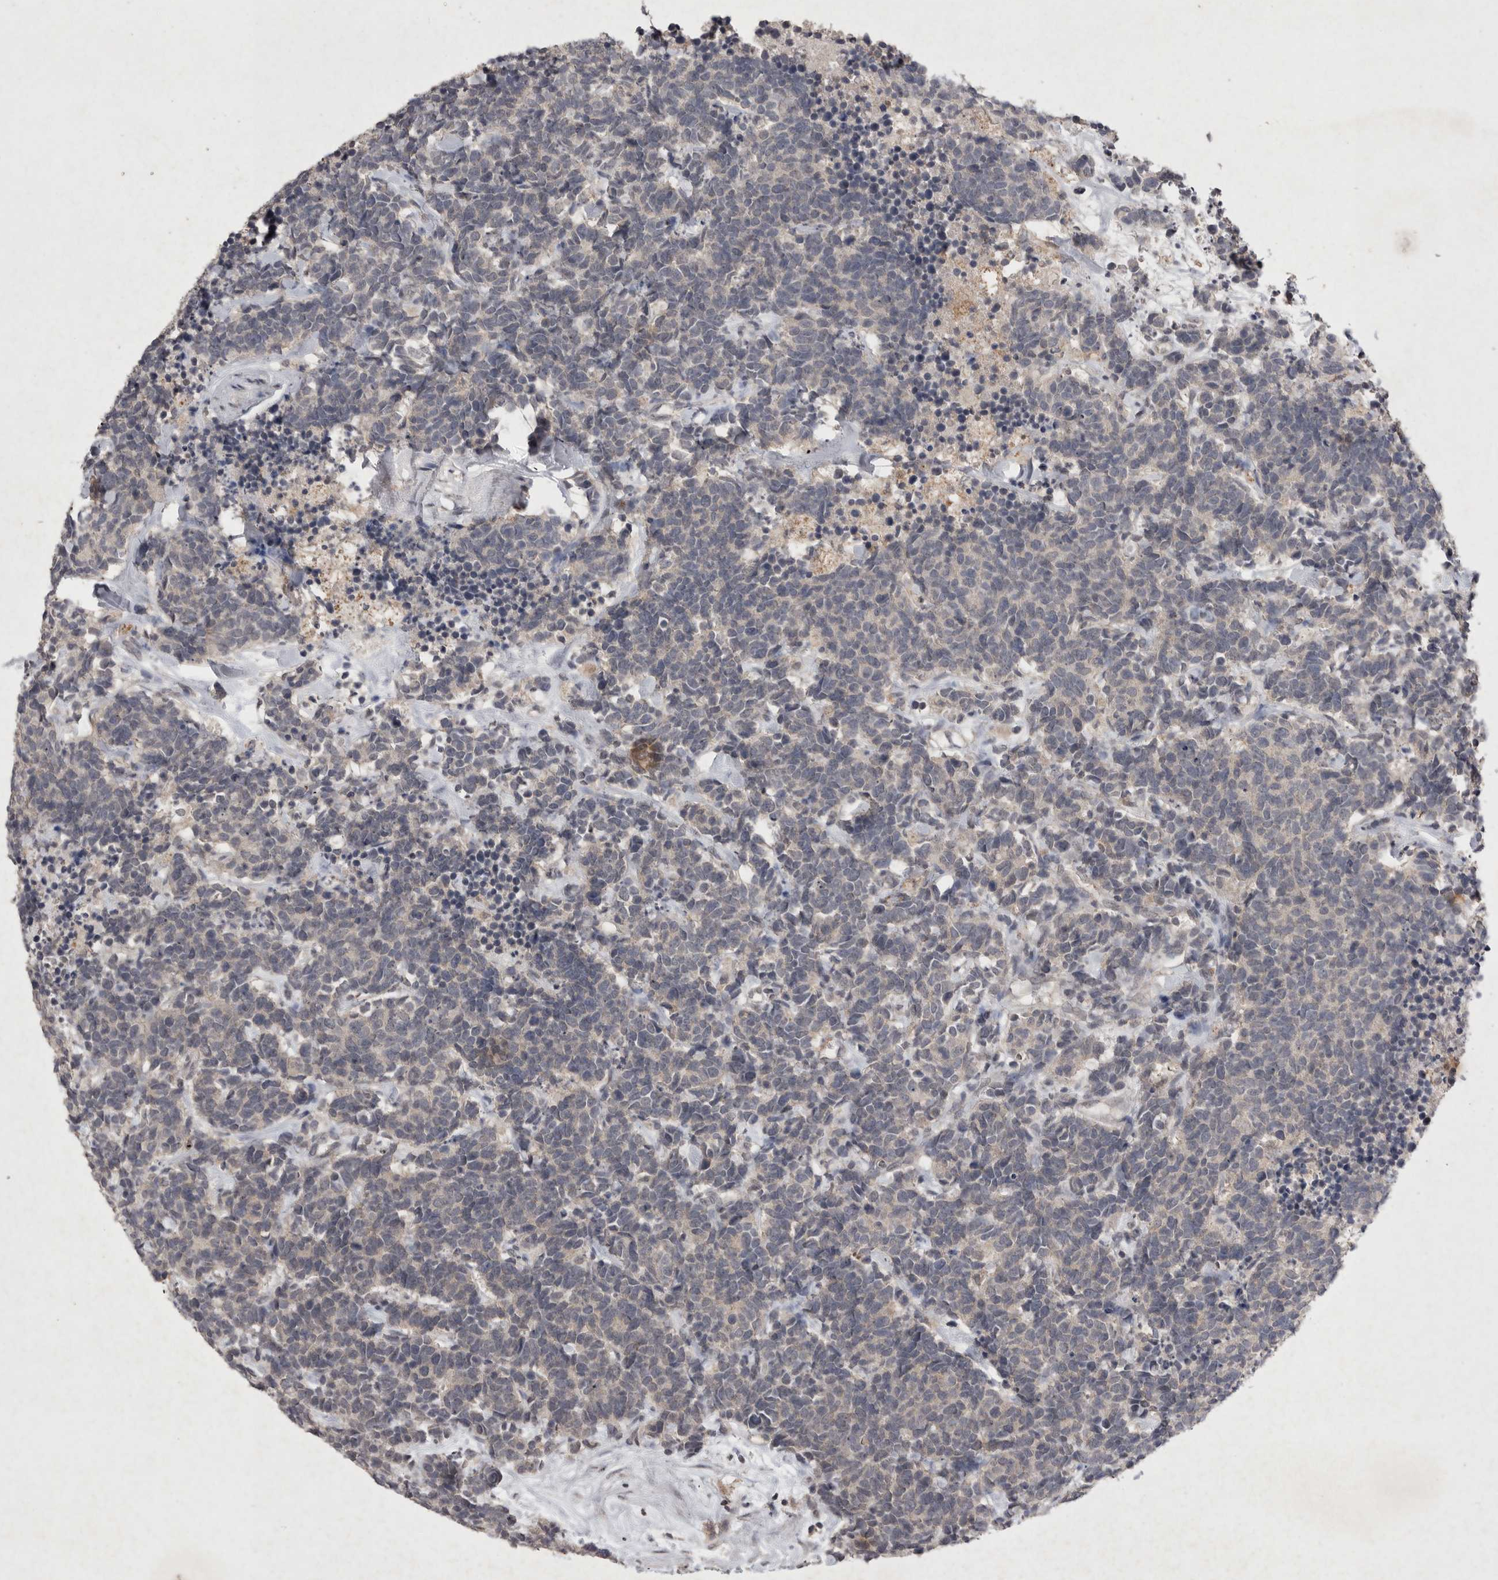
{"staining": {"intensity": "negative", "quantity": "none", "location": "none"}, "tissue": "carcinoid", "cell_type": "Tumor cells", "image_type": "cancer", "snomed": [{"axis": "morphology", "description": "Carcinoma, NOS"}, {"axis": "morphology", "description": "Carcinoid, malignant, NOS"}, {"axis": "topography", "description": "Urinary bladder"}], "caption": "Tumor cells show no significant staining in malignant carcinoid. The staining was performed using DAB (3,3'-diaminobenzidine) to visualize the protein expression in brown, while the nuclei were stained in blue with hematoxylin (Magnification: 20x).", "gene": "APLNR", "patient": {"sex": "male", "age": 57}}